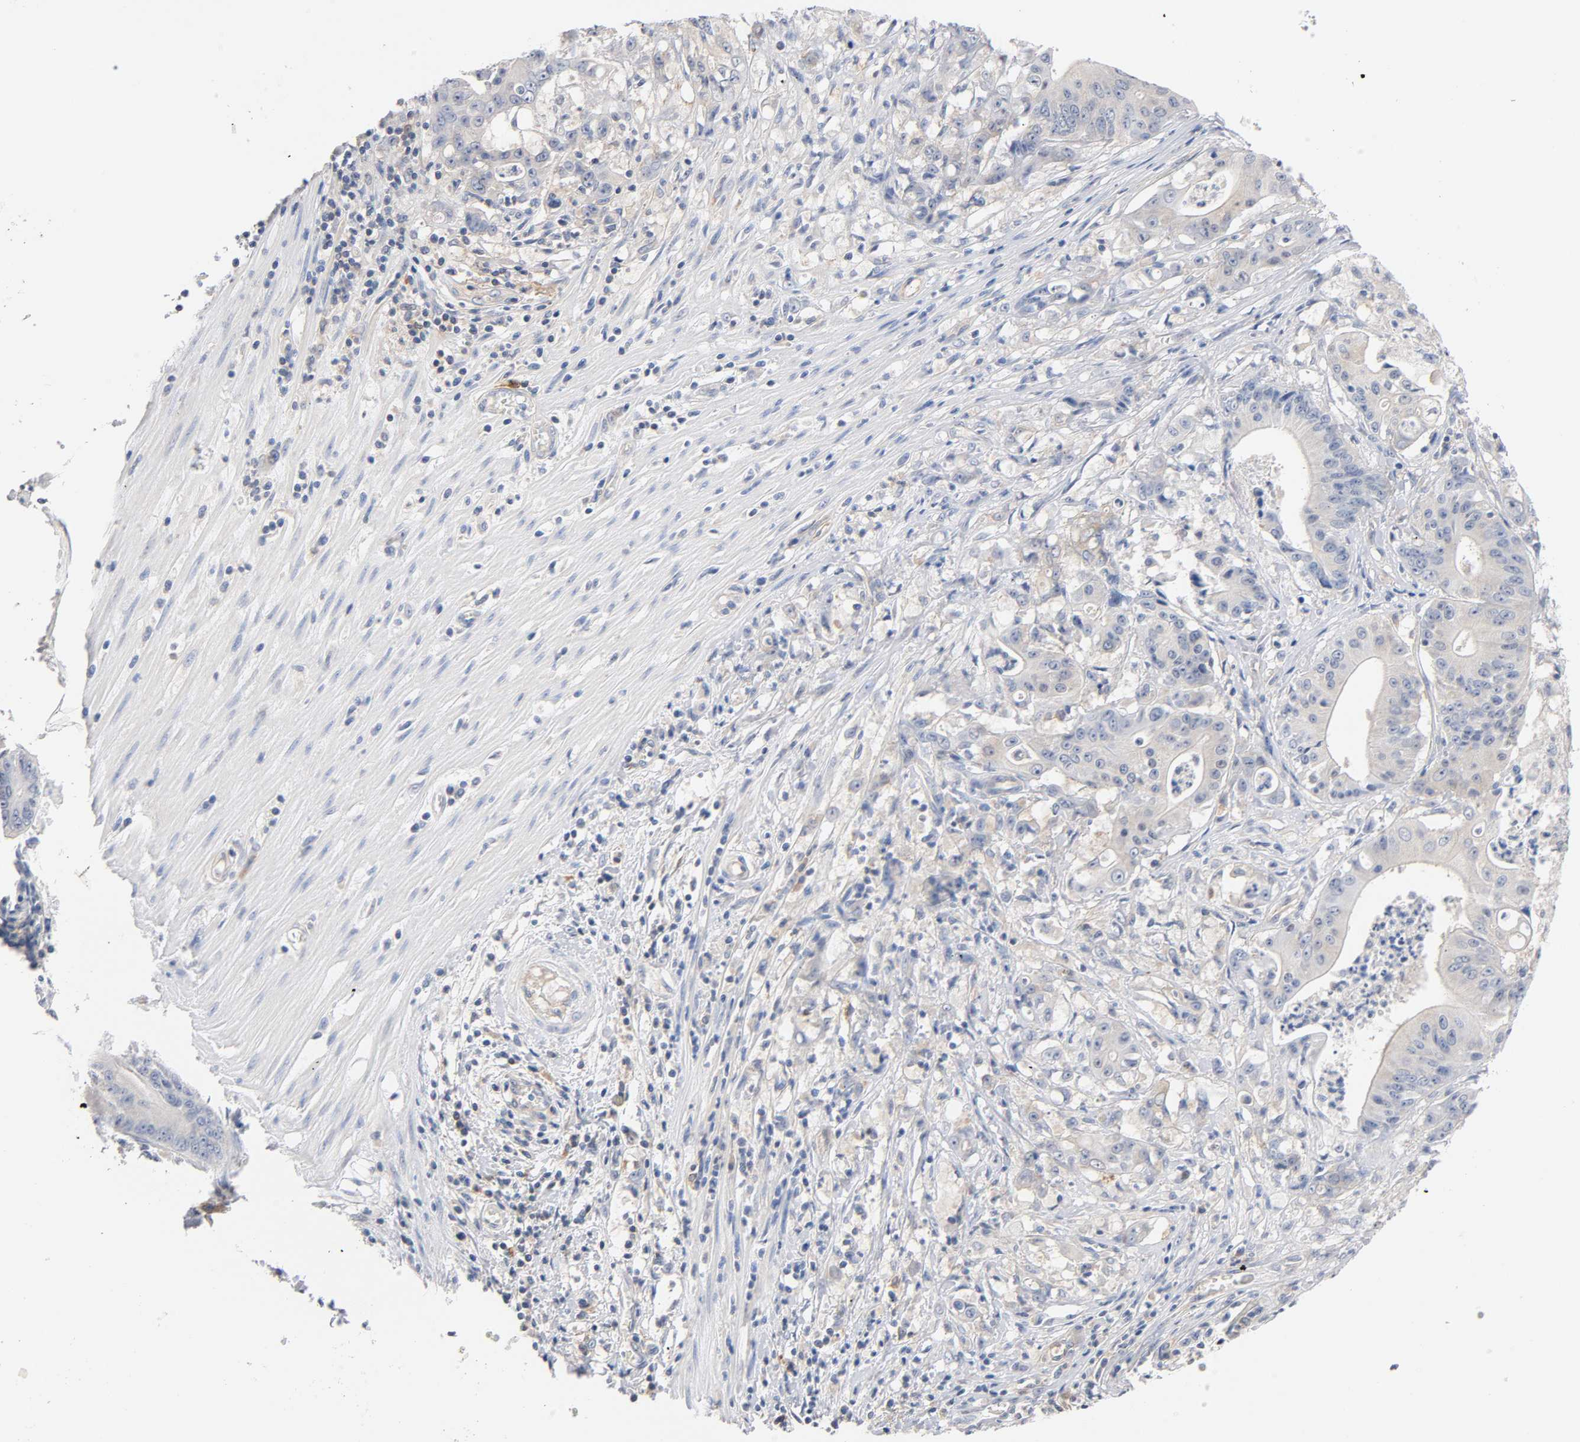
{"staining": {"intensity": "weak", "quantity": "<25%", "location": "cytoplasmic/membranous"}, "tissue": "pancreatic cancer", "cell_type": "Tumor cells", "image_type": "cancer", "snomed": [{"axis": "morphology", "description": "Normal tissue, NOS"}, {"axis": "topography", "description": "Lymph node"}], "caption": "Pancreatic cancer was stained to show a protein in brown. There is no significant positivity in tumor cells.", "gene": "MALT1", "patient": {"sex": "male", "age": 62}}